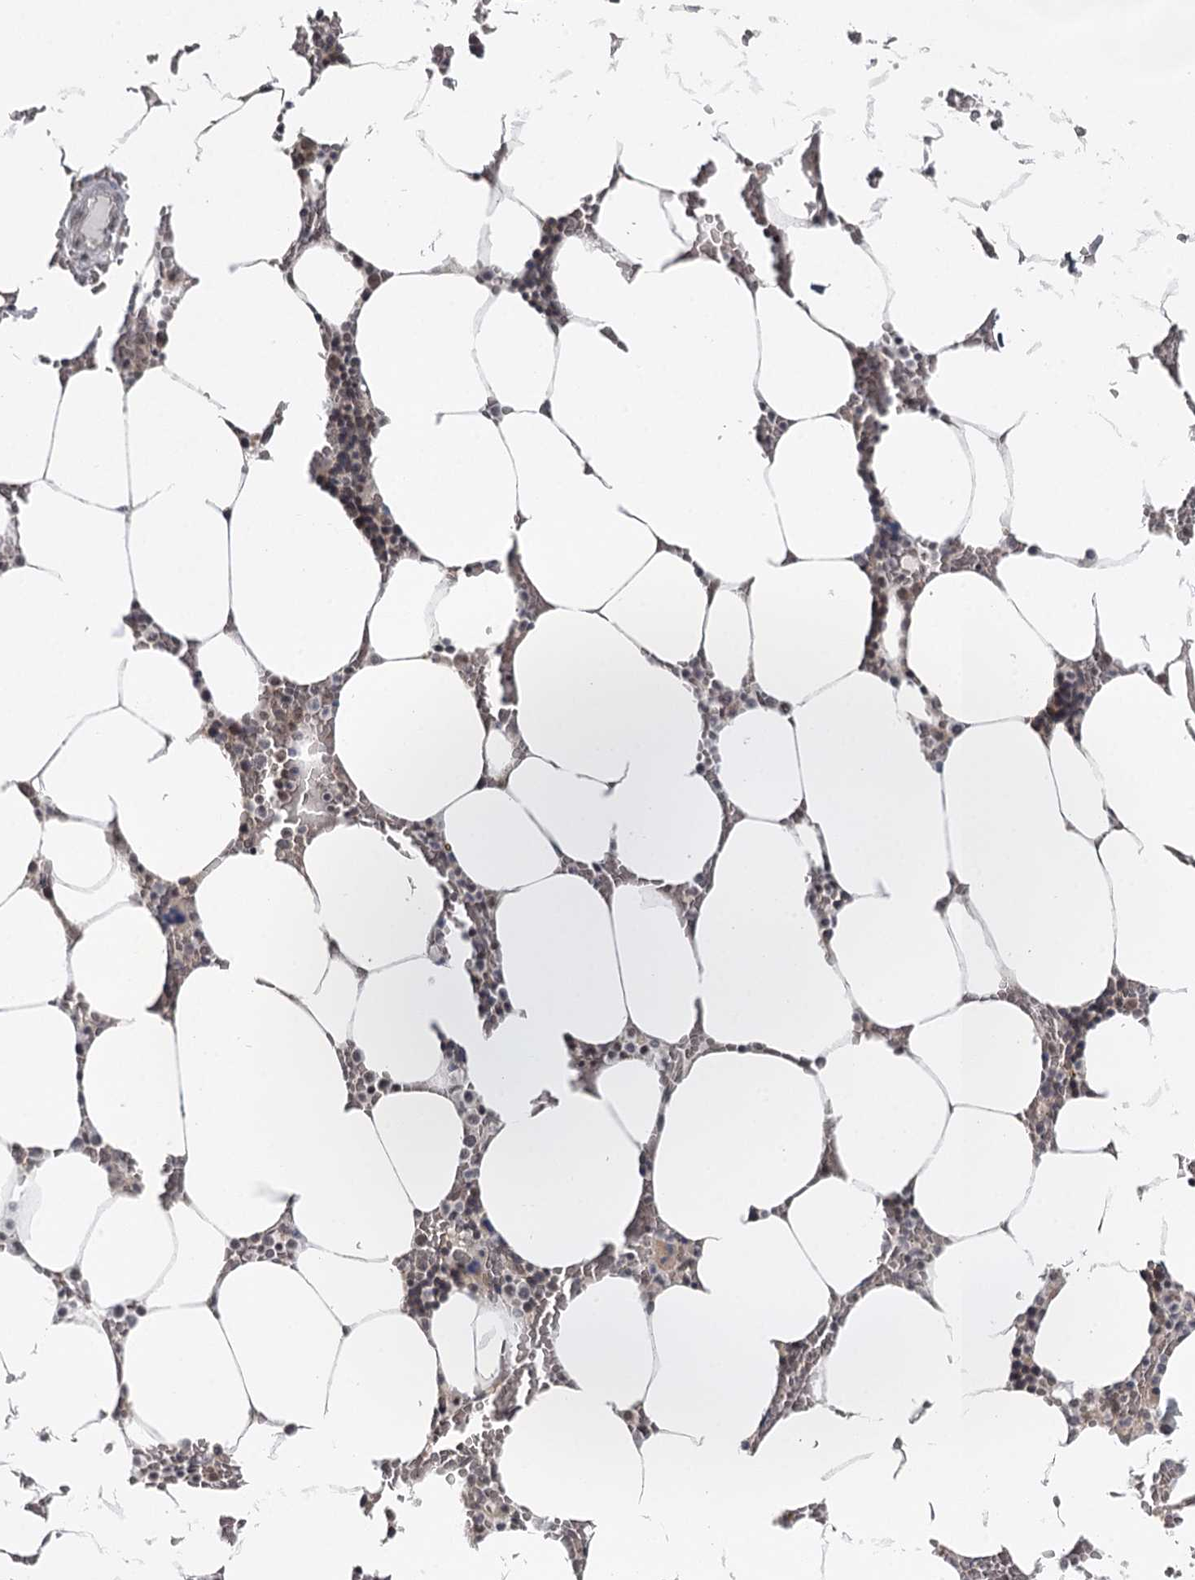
{"staining": {"intensity": "weak", "quantity": "25%-75%", "location": "nuclear"}, "tissue": "bone marrow", "cell_type": "Hematopoietic cells", "image_type": "normal", "snomed": [{"axis": "morphology", "description": "Normal tissue, NOS"}, {"axis": "topography", "description": "Bone marrow"}], "caption": "Immunohistochemical staining of normal human bone marrow displays weak nuclear protein expression in approximately 25%-75% of hematopoietic cells.", "gene": "FAM13C", "patient": {"sex": "male", "age": 70}}